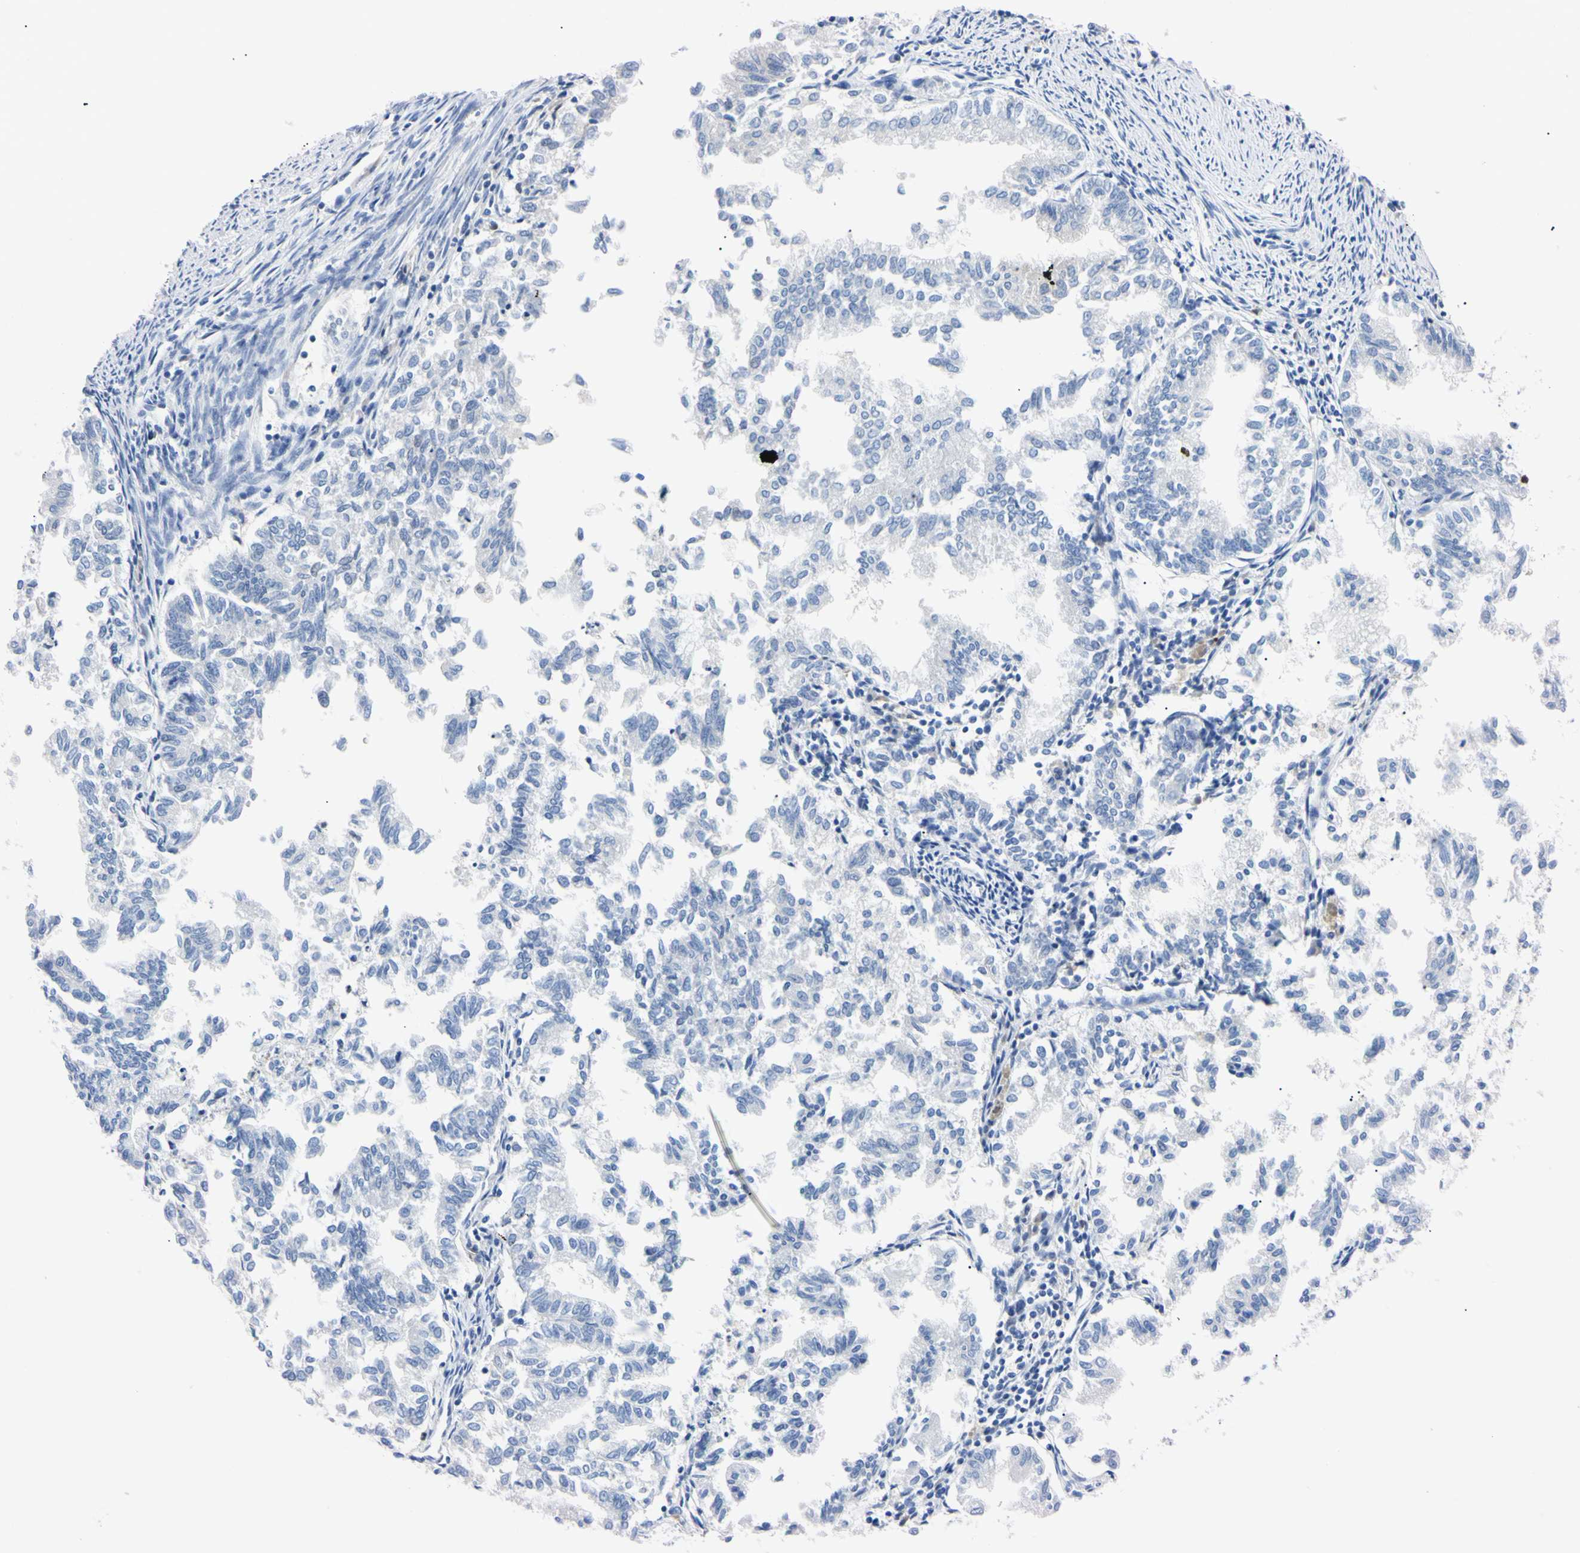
{"staining": {"intensity": "negative", "quantity": "none", "location": "none"}, "tissue": "endometrial cancer", "cell_type": "Tumor cells", "image_type": "cancer", "snomed": [{"axis": "morphology", "description": "Necrosis, NOS"}, {"axis": "morphology", "description": "Adenocarcinoma, NOS"}, {"axis": "topography", "description": "Endometrium"}], "caption": "An immunohistochemistry photomicrograph of endometrial cancer (adenocarcinoma) is shown. There is no staining in tumor cells of endometrial cancer (adenocarcinoma). (DAB immunohistochemistry with hematoxylin counter stain).", "gene": "NCF4", "patient": {"sex": "female", "age": 79}}